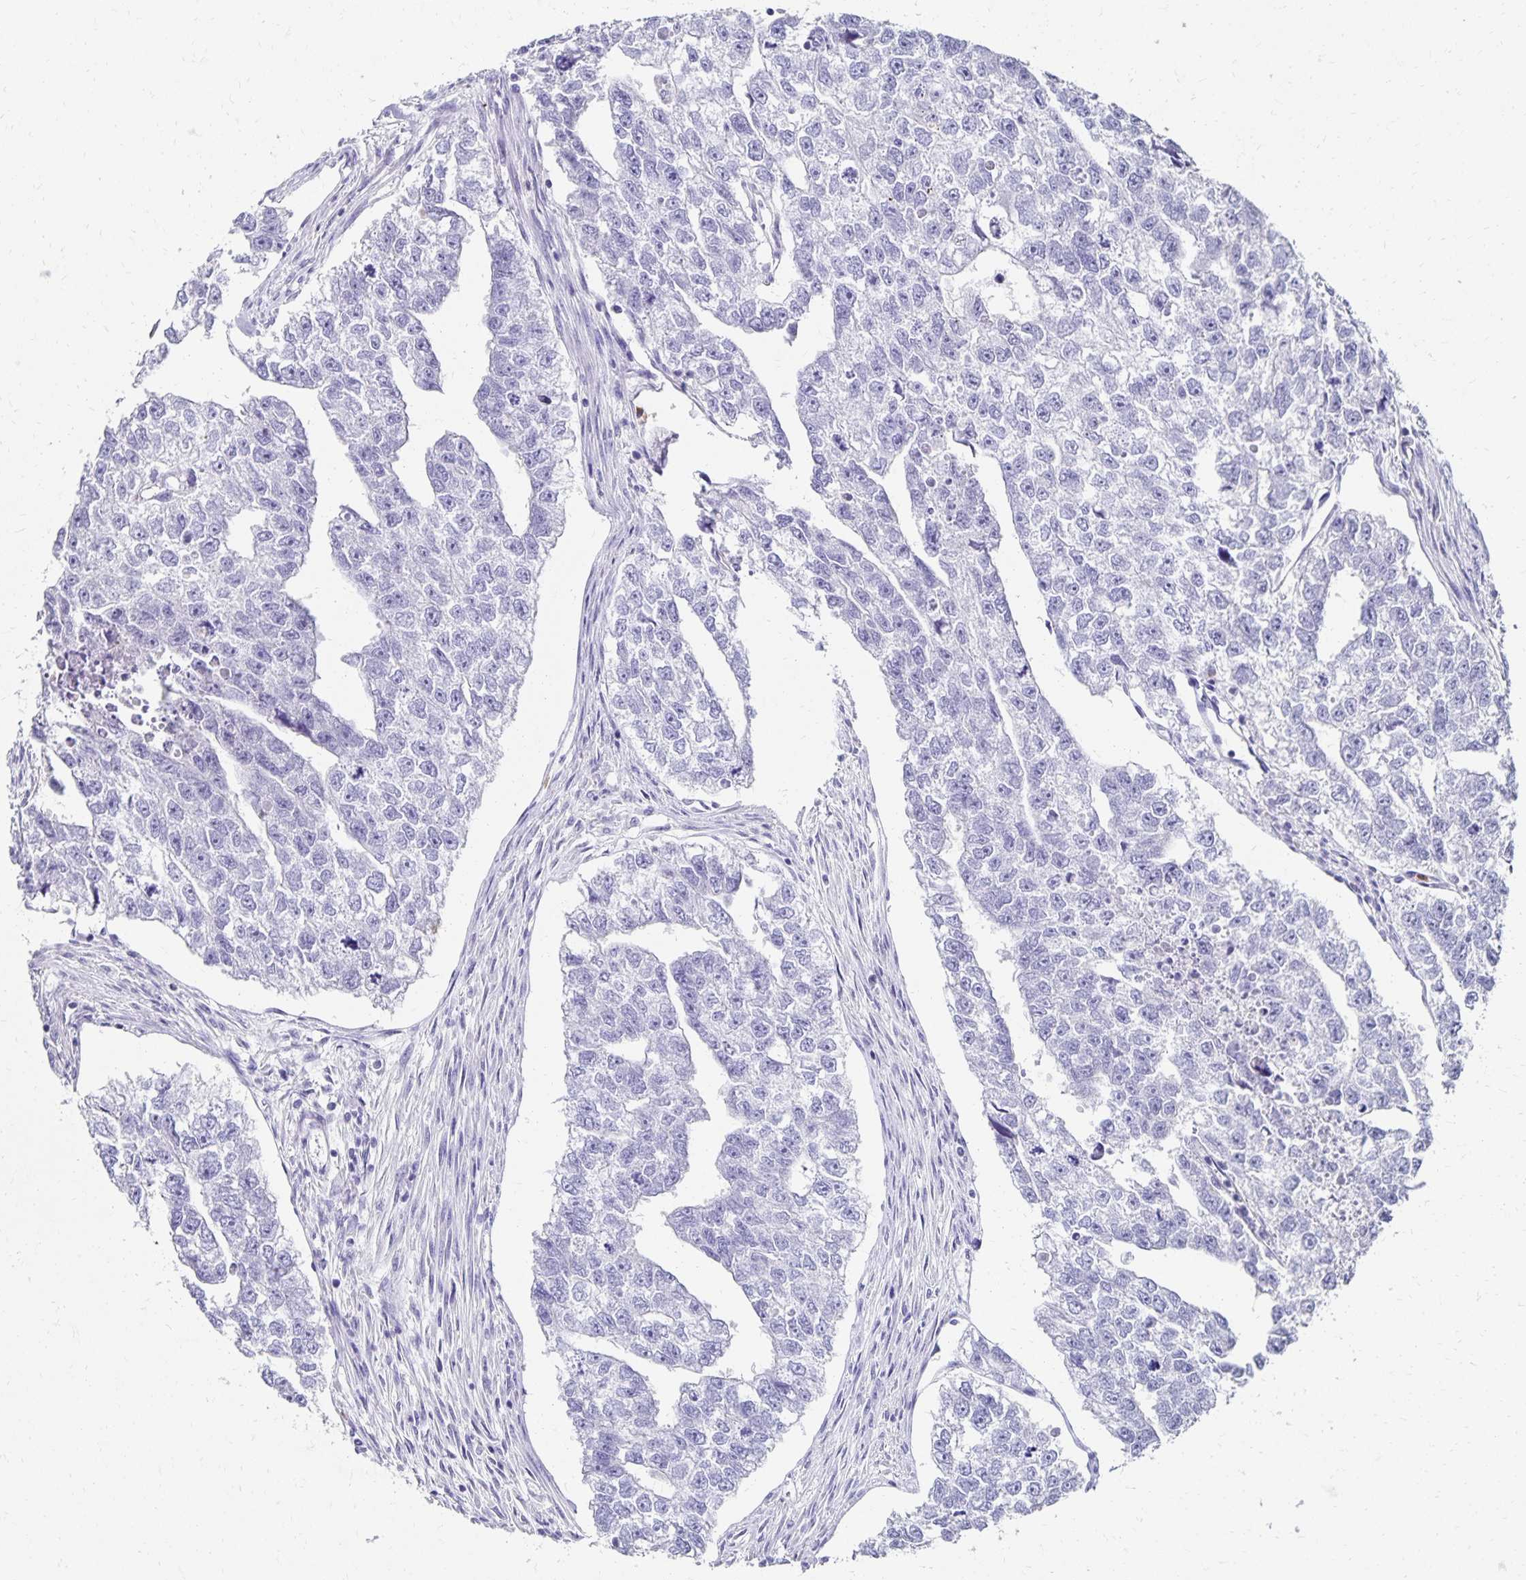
{"staining": {"intensity": "negative", "quantity": "none", "location": "none"}, "tissue": "testis cancer", "cell_type": "Tumor cells", "image_type": "cancer", "snomed": [{"axis": "morphology", "description": "Carcinoma, Embryonal, NOS"}, {"axis": "morphology", "description": "Teratoma, malignant, NOS"}, {"axis": "topography", "description": "Testis"}], "caption": "DAB (3,3'-diaminobenzidine) immunohistochemical staining of human teratoma (malignant) (testis) demonstrates no significant expression in tumor cells.", "gene": "DYNLT4", "patient": {"sex": "male", "age": 44}}